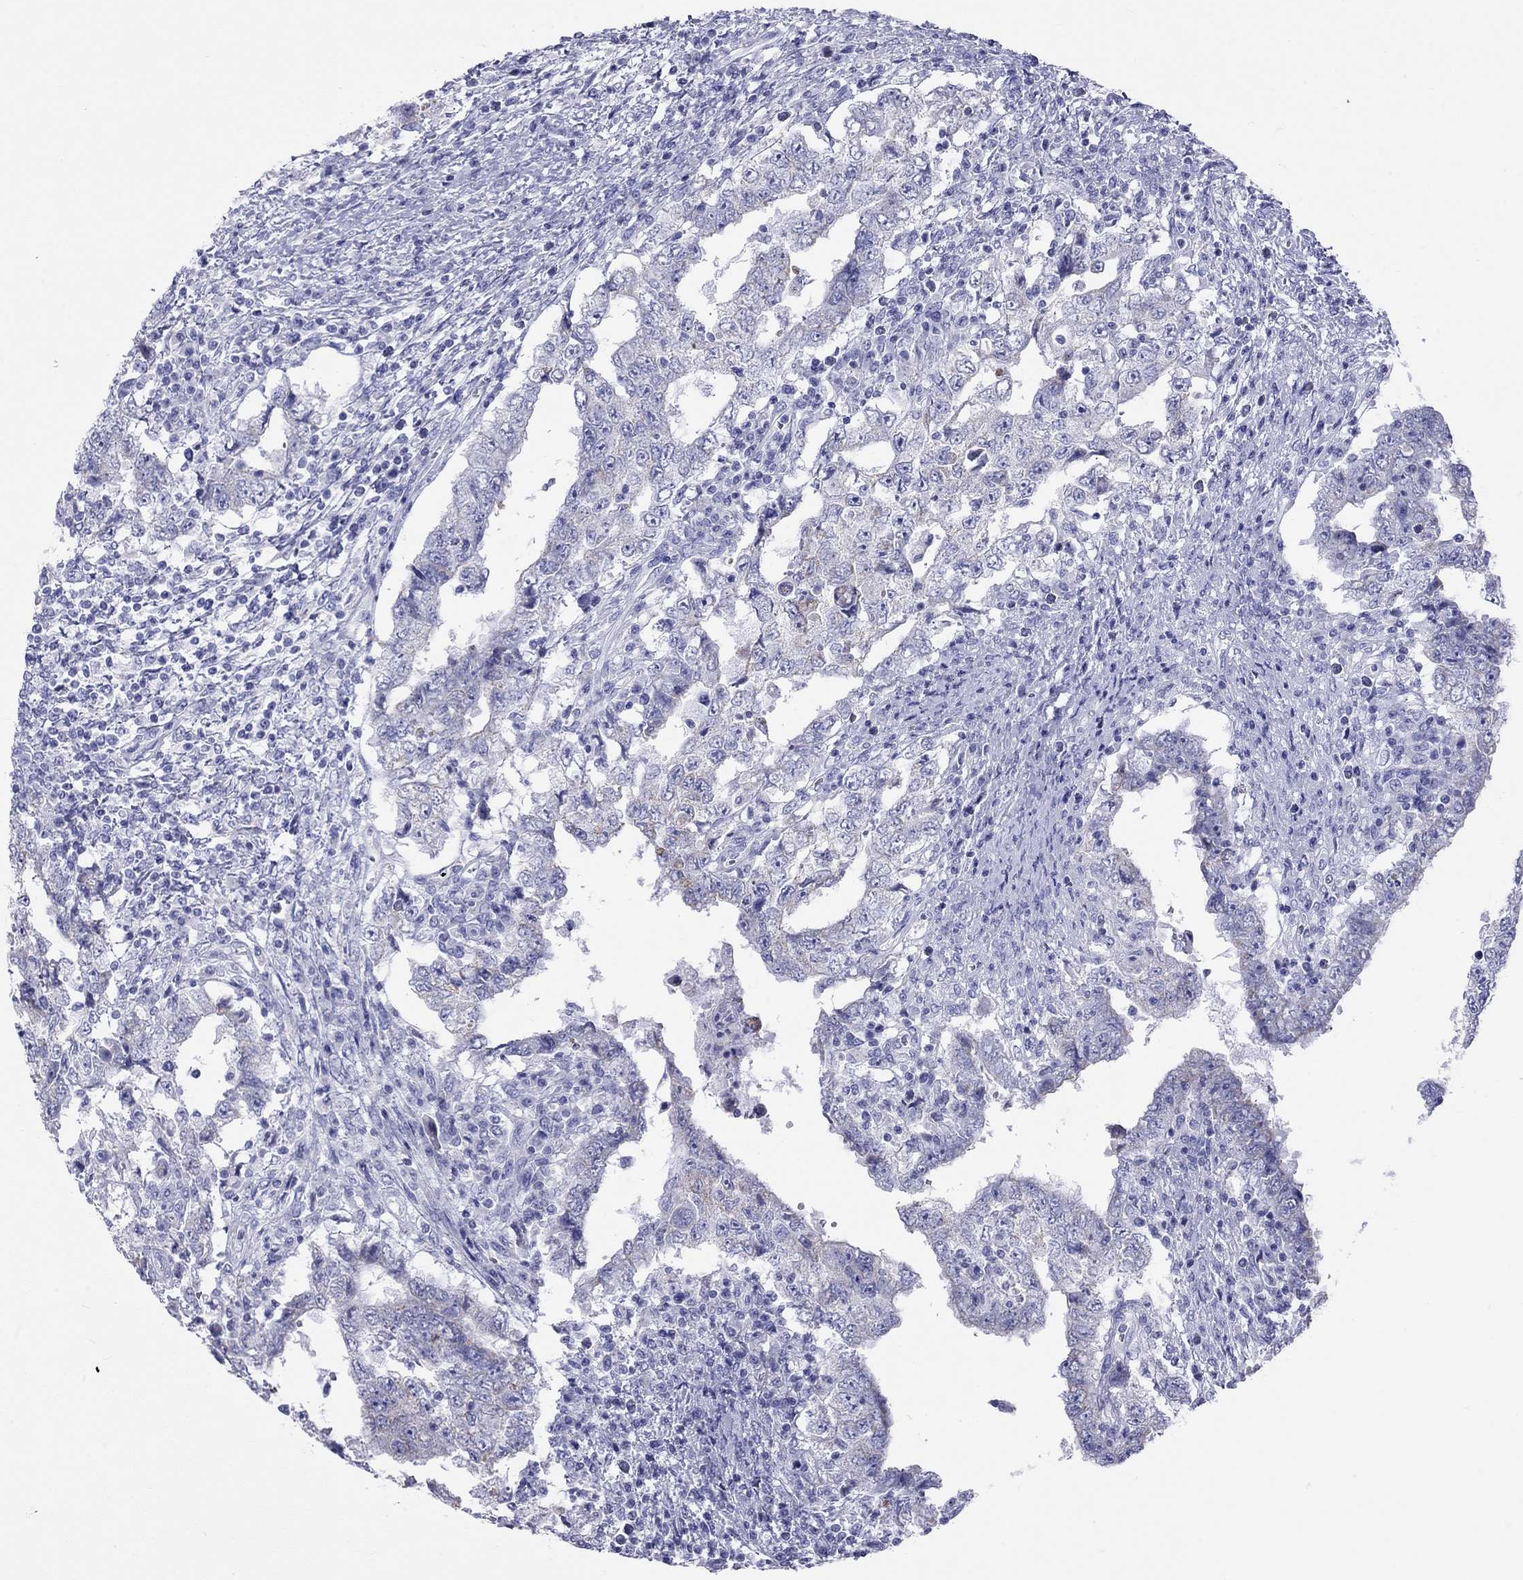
{"staining": {"intensity": "negative", "quantity": "none", "location": "none"}, "tissue": "testis cancer", "cell_type": "Tumor cells", "image_type": "cancer", "snomed": [{"axis": "morphology", "description": "Carcinoma, Embryonal, NOS"}, {"axis": "topography", "description": "Testis"}], "caption": "A photomicrograph of testis cancer (embryonal carcinoma) stained for a protein exhibits no brown staining in tumor cells.", "gene": "DPY19L2", "patient": {"sex": "male", "age": 26}}